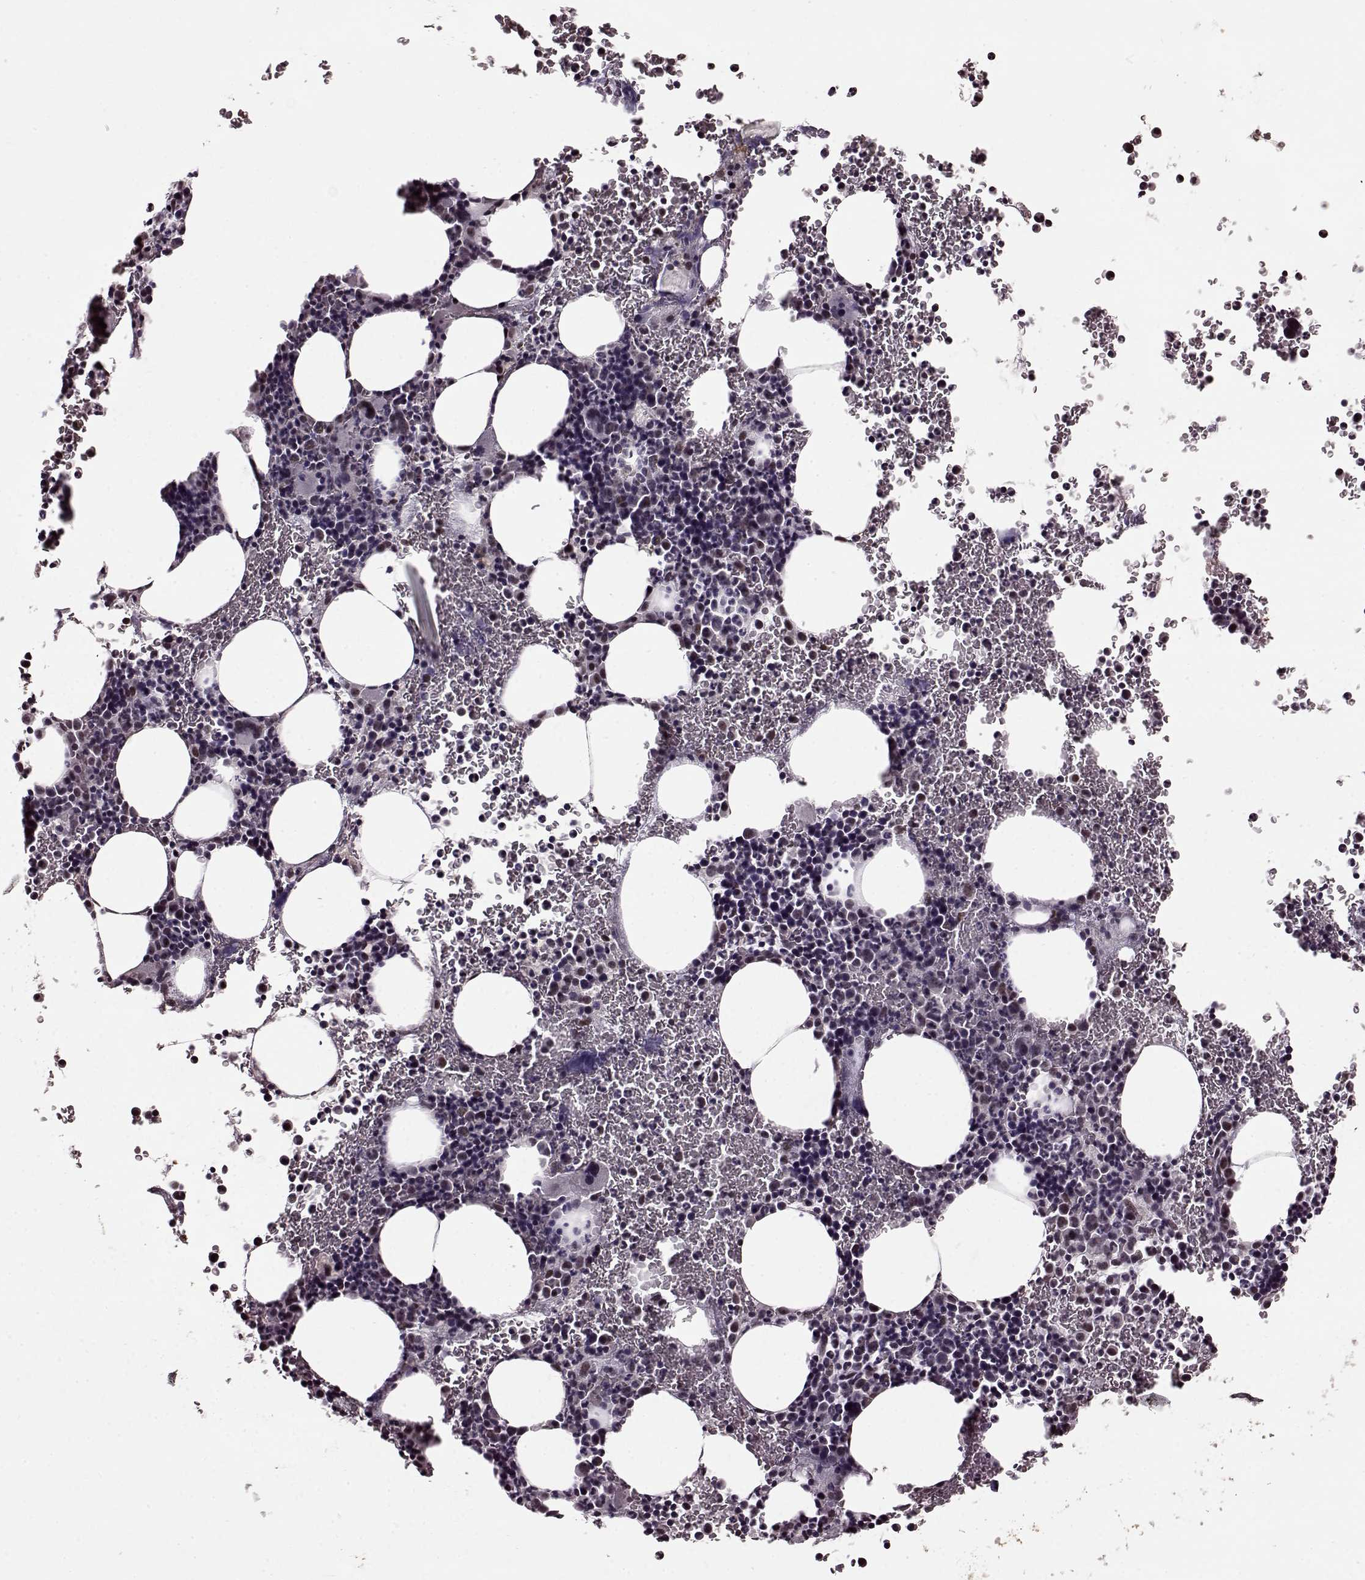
{"staining": {"intensity": "weak", "quantity": "<25%", "location": "nuclear"}, "tissue": "bone marrow", "cell_type": "Hematopoietic cells", "image_type": "normal", "snomed": [{"axis": "morphology", "description": "Normal tissue, NOS"}, {"axis": "topography", "description": "Bone marrow"}], "caption": "This is an immunohistochemistry micrograph of normal bone marrow. There is no positivity in hematopoietic cells.", "gene": "FTO", "patient": {"sex": "male", "age": 72}}